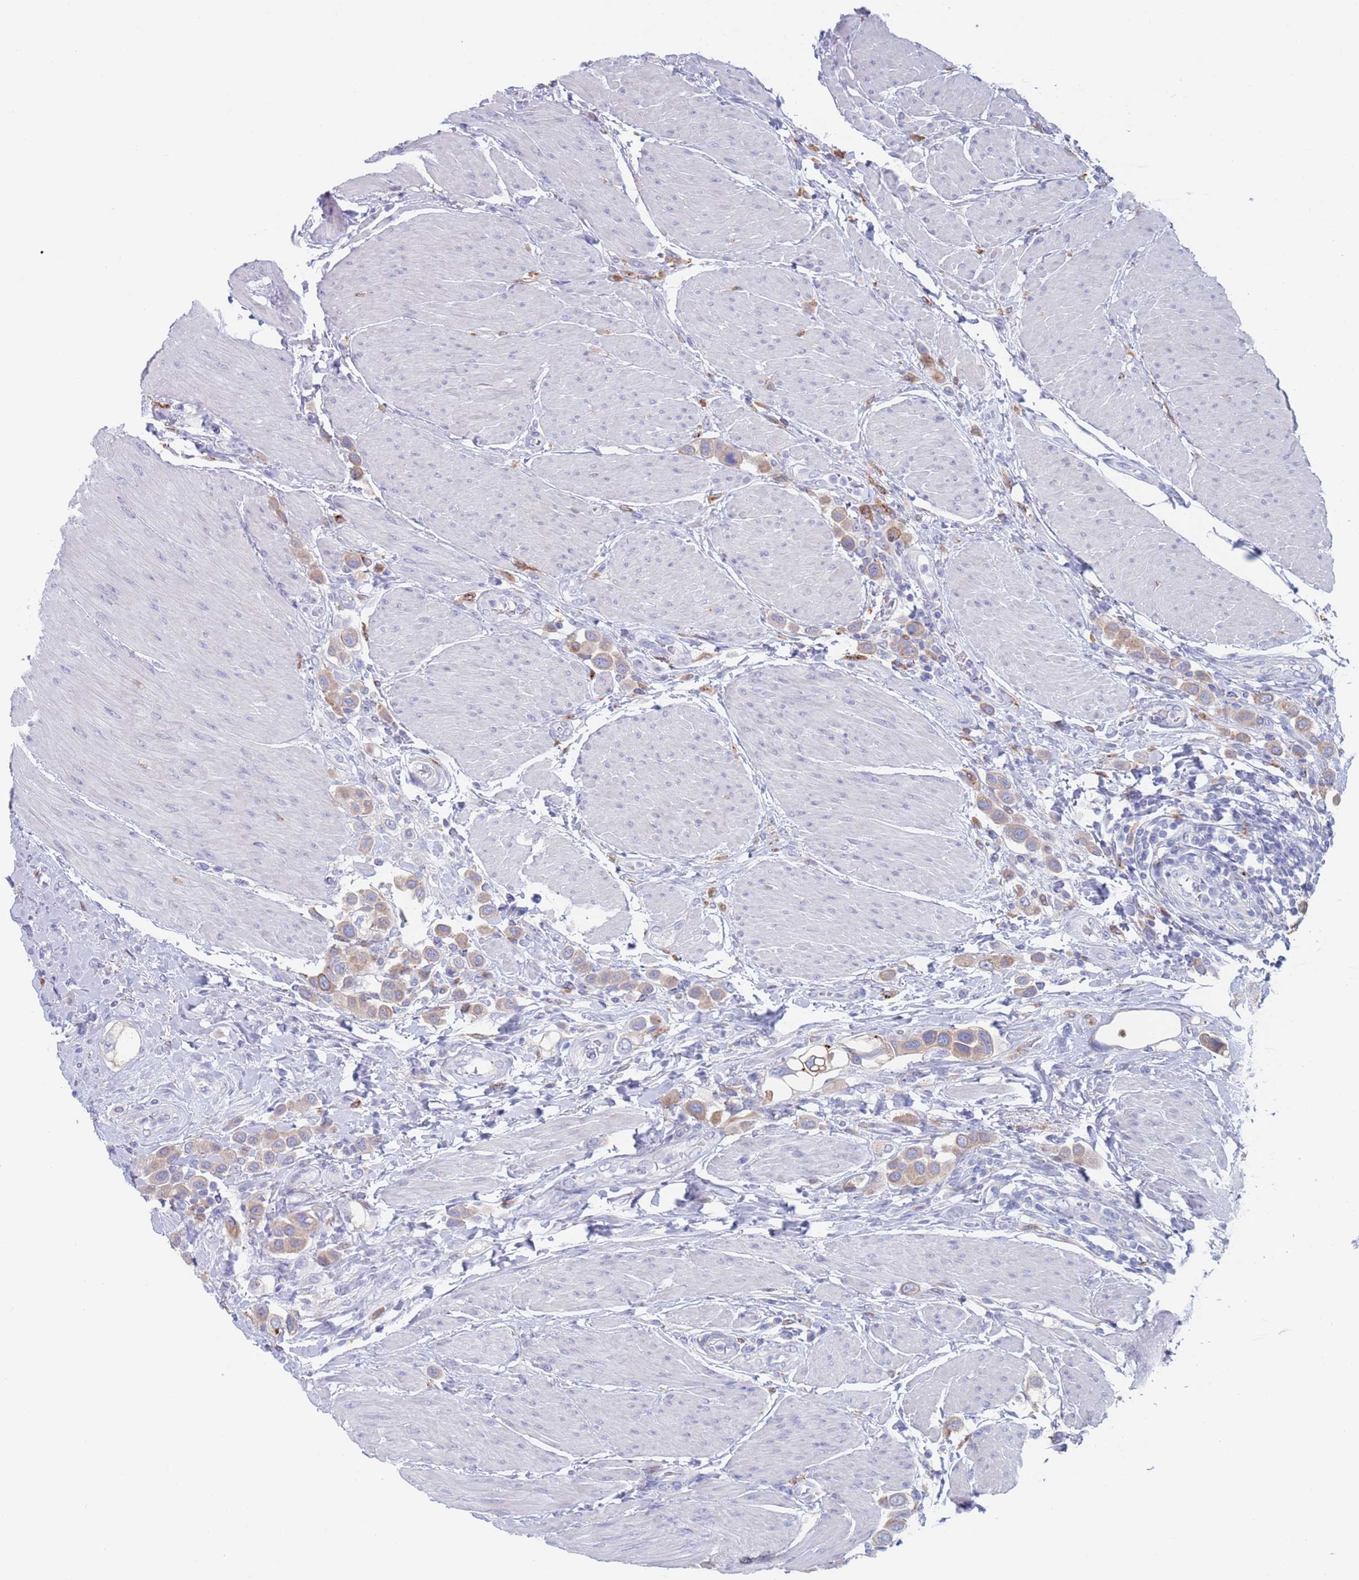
{"staining": {"intensity": "weak", "quantity": ">75%", "location": "cytoplasmic/membranous"}, "tissue": "urothelial cancer", "cell_type": "Tumor cells", "image_type": "cancer", "snomed": [{"axis": "morphology", "description": "Urothelial carcinoma, High grade"}, {"axis": "topography", "description": "Urinary bladder"}], "caption": "High-magnification brightfield microscopy of urothelial cancer stained with DAB (3,3'-diaminobenzidine) (brown) and counterstained with hematoxylin (blue). tumor cells exhibit weak cytoplasmic/membranous staining is identified in approximately>75% of cells. The staining was performed using DAB, with brown indicating positive protein expression. Nuclei are stained blue with hematoxylin.", "gene": "FUCA1", "patient": {"sex": "male", "age": 50}}